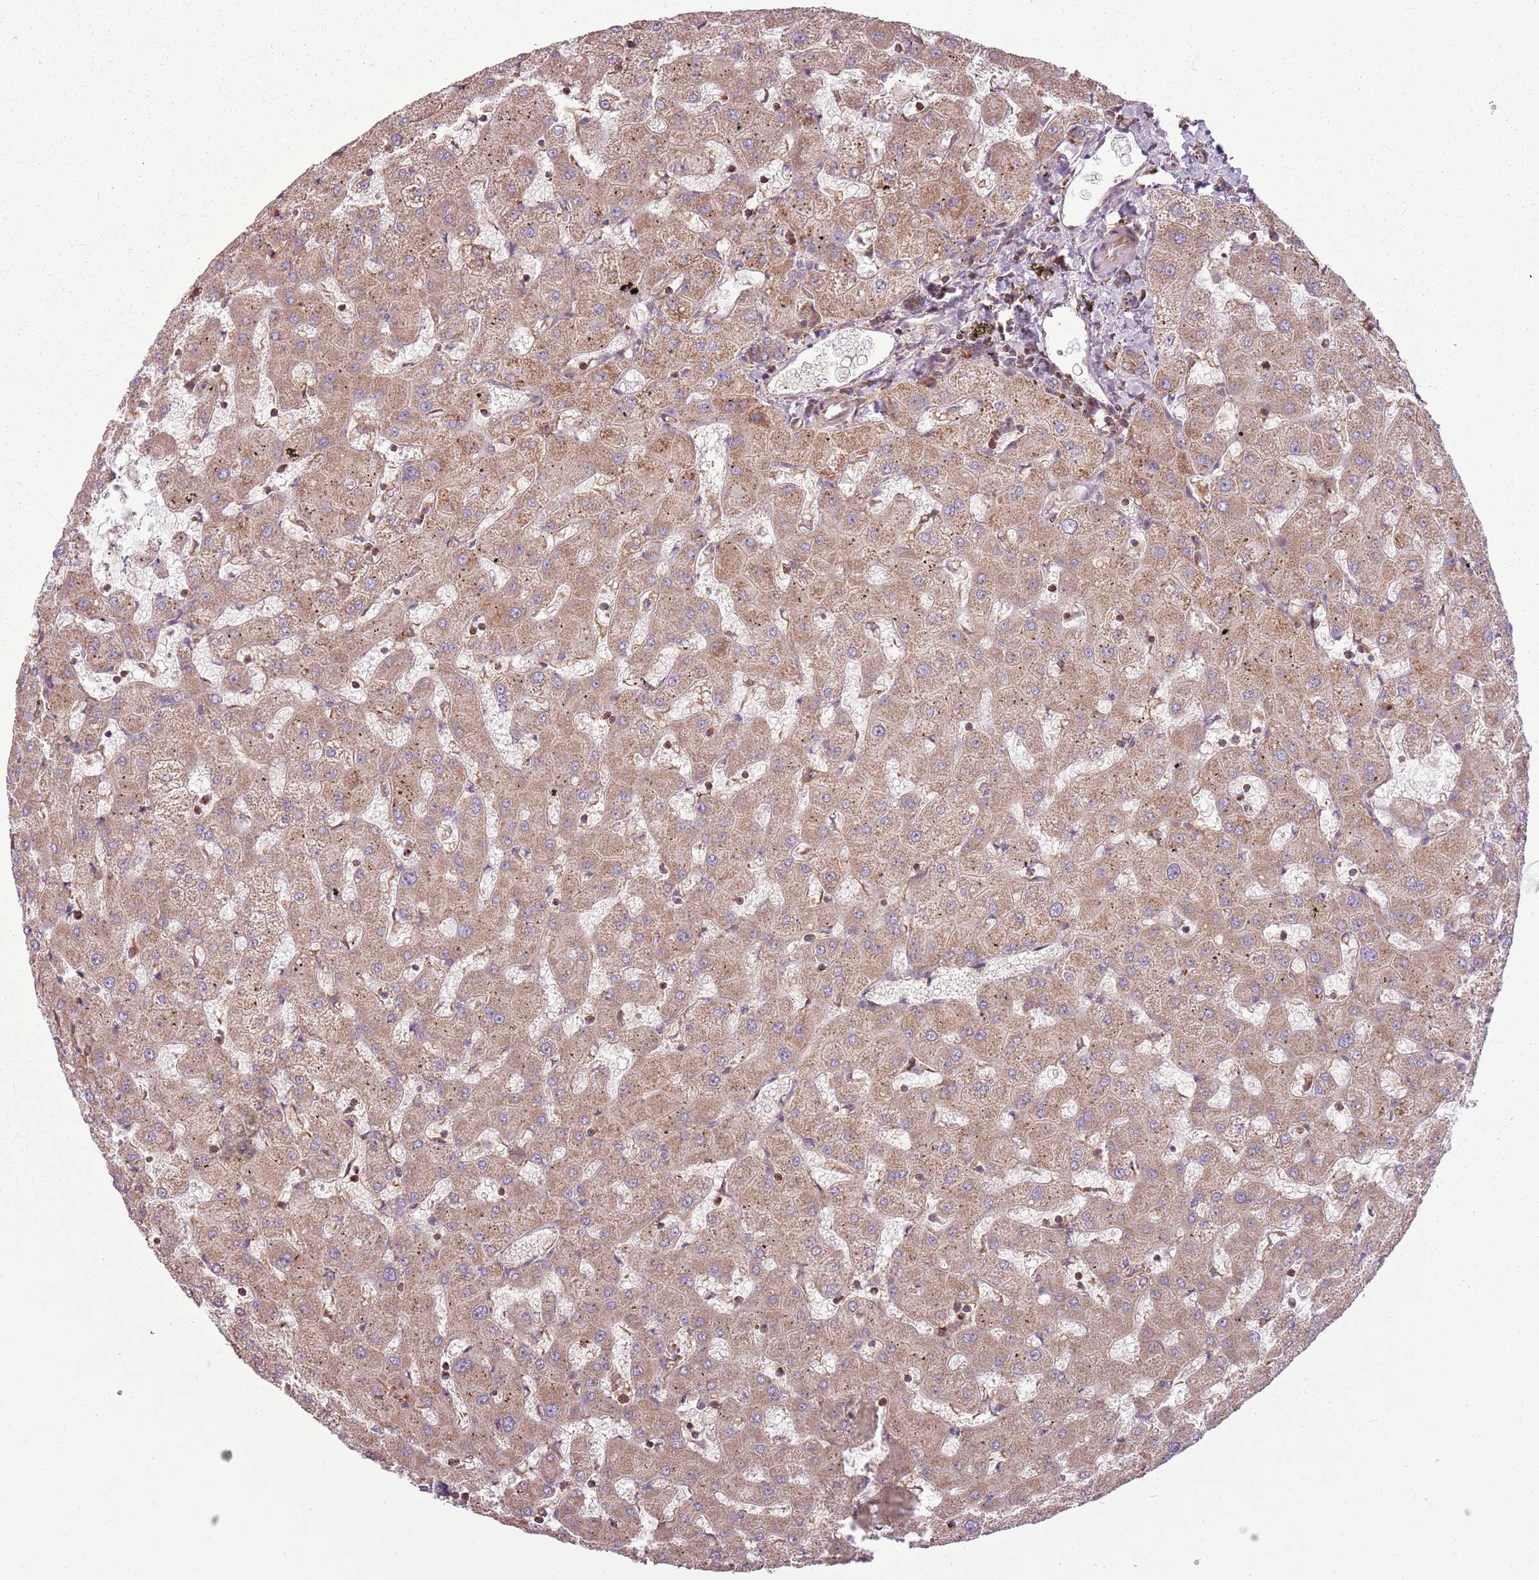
{"staining": {"intensity": "weak", "quantity": "25%-75%", "location": "cytoplasmic/membranous"}, "tissue": "liver", "cell_type": "Cholangiocytes", "image_type": "normal", "snomed": [{"axis": "morphology", "description": "Normal tissue, NOS"}, {"axis": "topography", "description": "Liver"}], "caption": "Immunohistochemistry micrograph of normal liver: human liver stained using immunohistochemistry exhibits low levels of weak protein expression localized specifically in the cytoplasmic/membranous of cholangiocytes, appearing as a cytoplasmic/membranous brown color.", "gene": "RPL21", "patient": {"sex": "female", "age": 63}}